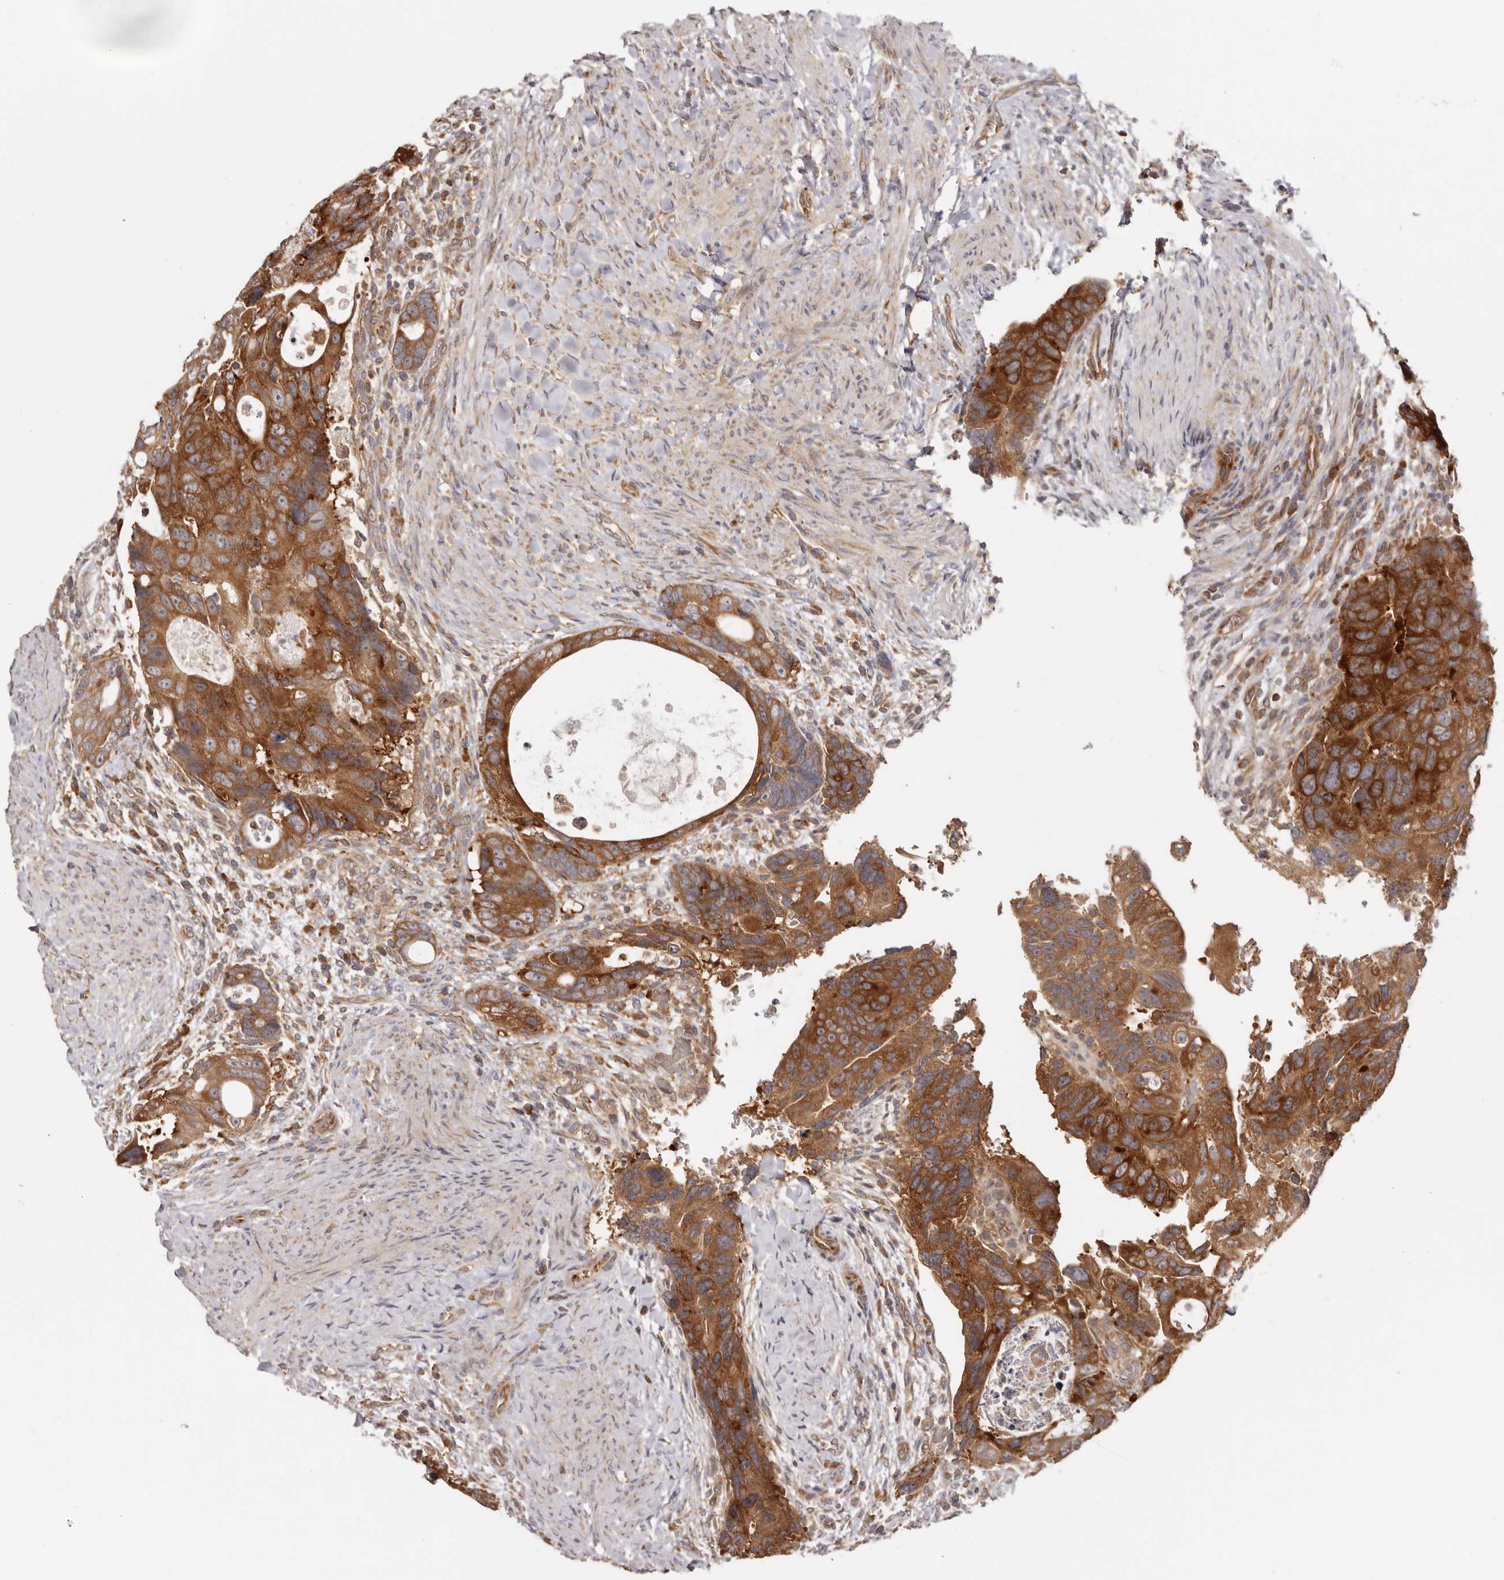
{"staining": {"intensity": "strong", "quantity": ">75%", "location": "cytoplasmic/membranous"}, "tissue": "colorectal cancer", "cell_type": "Tumor cells", "image_type": "cancer", "snomed": [{"axis": "morphology", "description": "Adenocarcinoma, NOS"}, {"axis": "topography", "description": "Rectum"}], "caption": "High-power microscopy captured an immunohistochemistry (IHC) micrograph of colorectal adenocarcinoma, revealing strong cytoplasmic/membranous staining in approximately >75% of tumor cells.", "gene": "EEF1E1", "patient": {"sex": "male", "age": 59}}